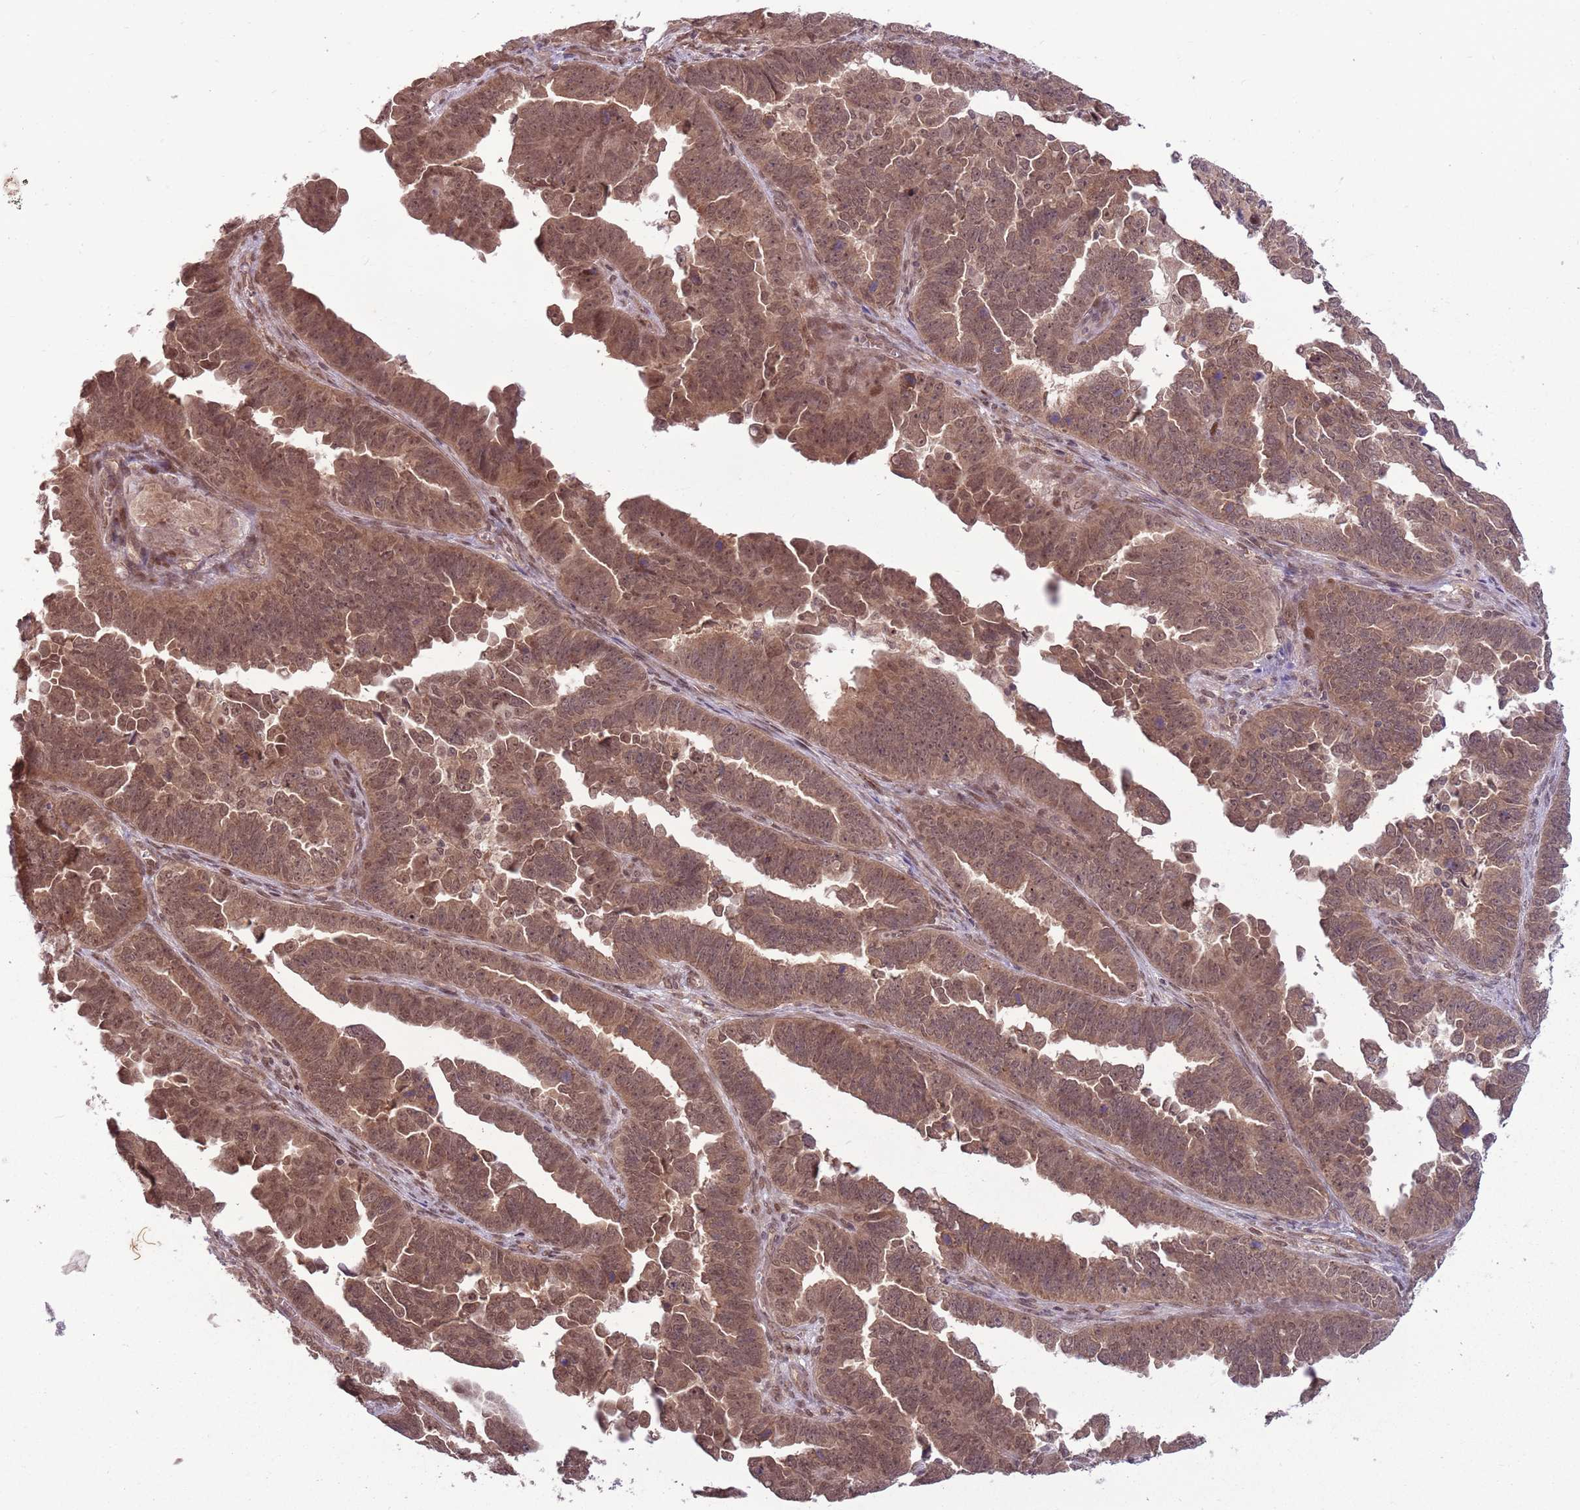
{"staining": {"intensity": "moderate", "quantity": ">75%", "location": "cytoplasmic/membranous"}, "tissue": "endometrial cancer", "cell_type": "Tumor cells", "image_type": "cancer", "snomed": [{"axis": "morphology", "description": "Adenocarcinoma, NOS"}, {"axis": "topography", "description": "Endometrium"}], "caption": "Endometrial adenocarcinoma tissue displays moderate cytoplasmic/membranous expression in about >75% of tumor cells, visualized by immunohistochemistry. Nuclei are stained in blue.", "gene": "ADAMTS3", "patient": {"sex": "female", "age": 75}}